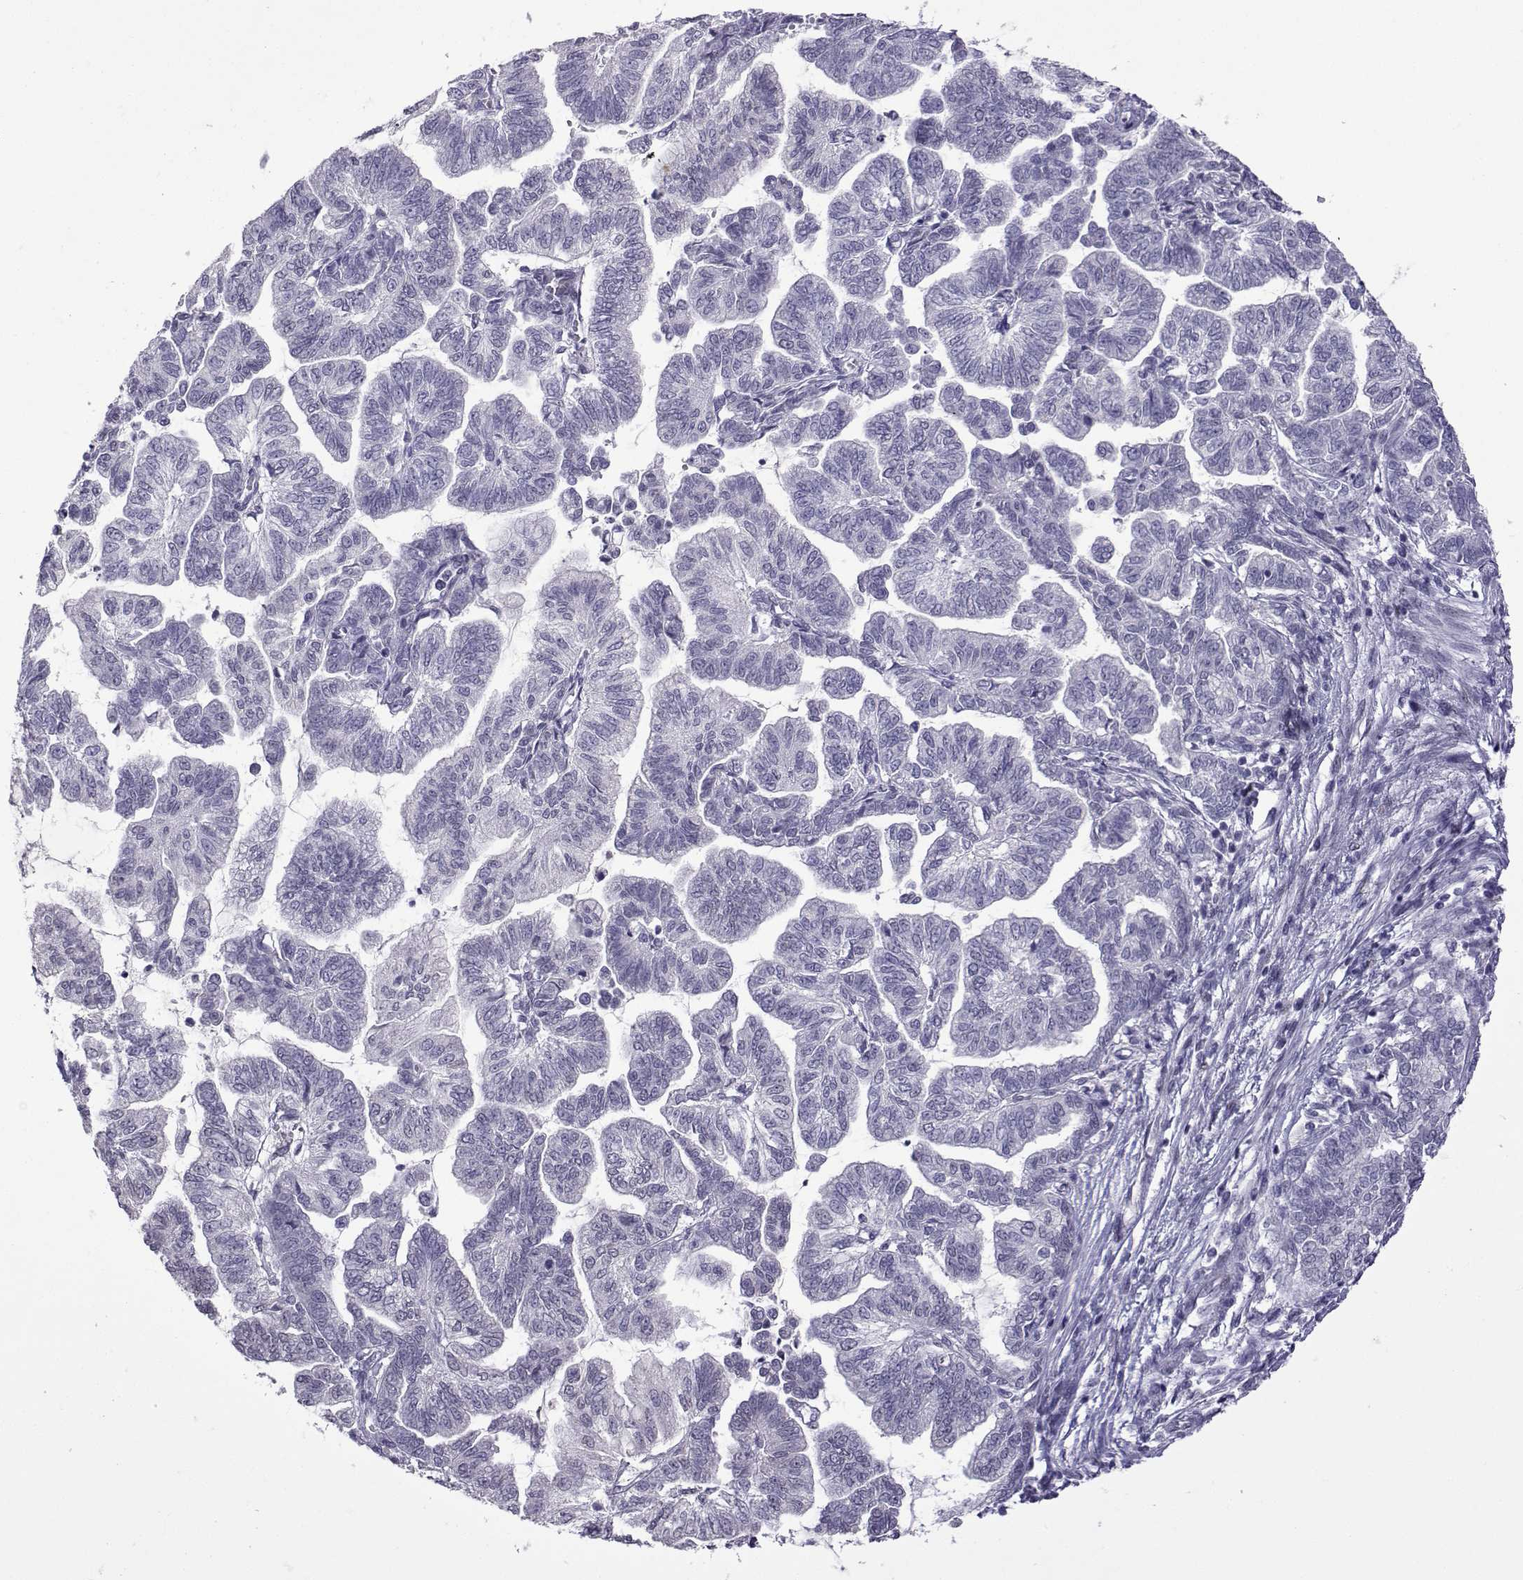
{"staining": {"intensity": "negative", "quantity": "none", "location": "none"}, "tissue": "stomach cancer", "cell_type": "Tumor cells", "image_type": "cancer", "snomed": [{"axis": "morphology", "description": "Adenocarcinoma, NOS"}, {"axis": "topography", "description": "Stomach"}], "caption": "Immunohistochemistry (IHC) of stomach cancer (adenocarcinoma) demonstrates no positivity in tumor cells.", "gene": "CFAP70", "patient": {"sex": "male", "age": 83}}